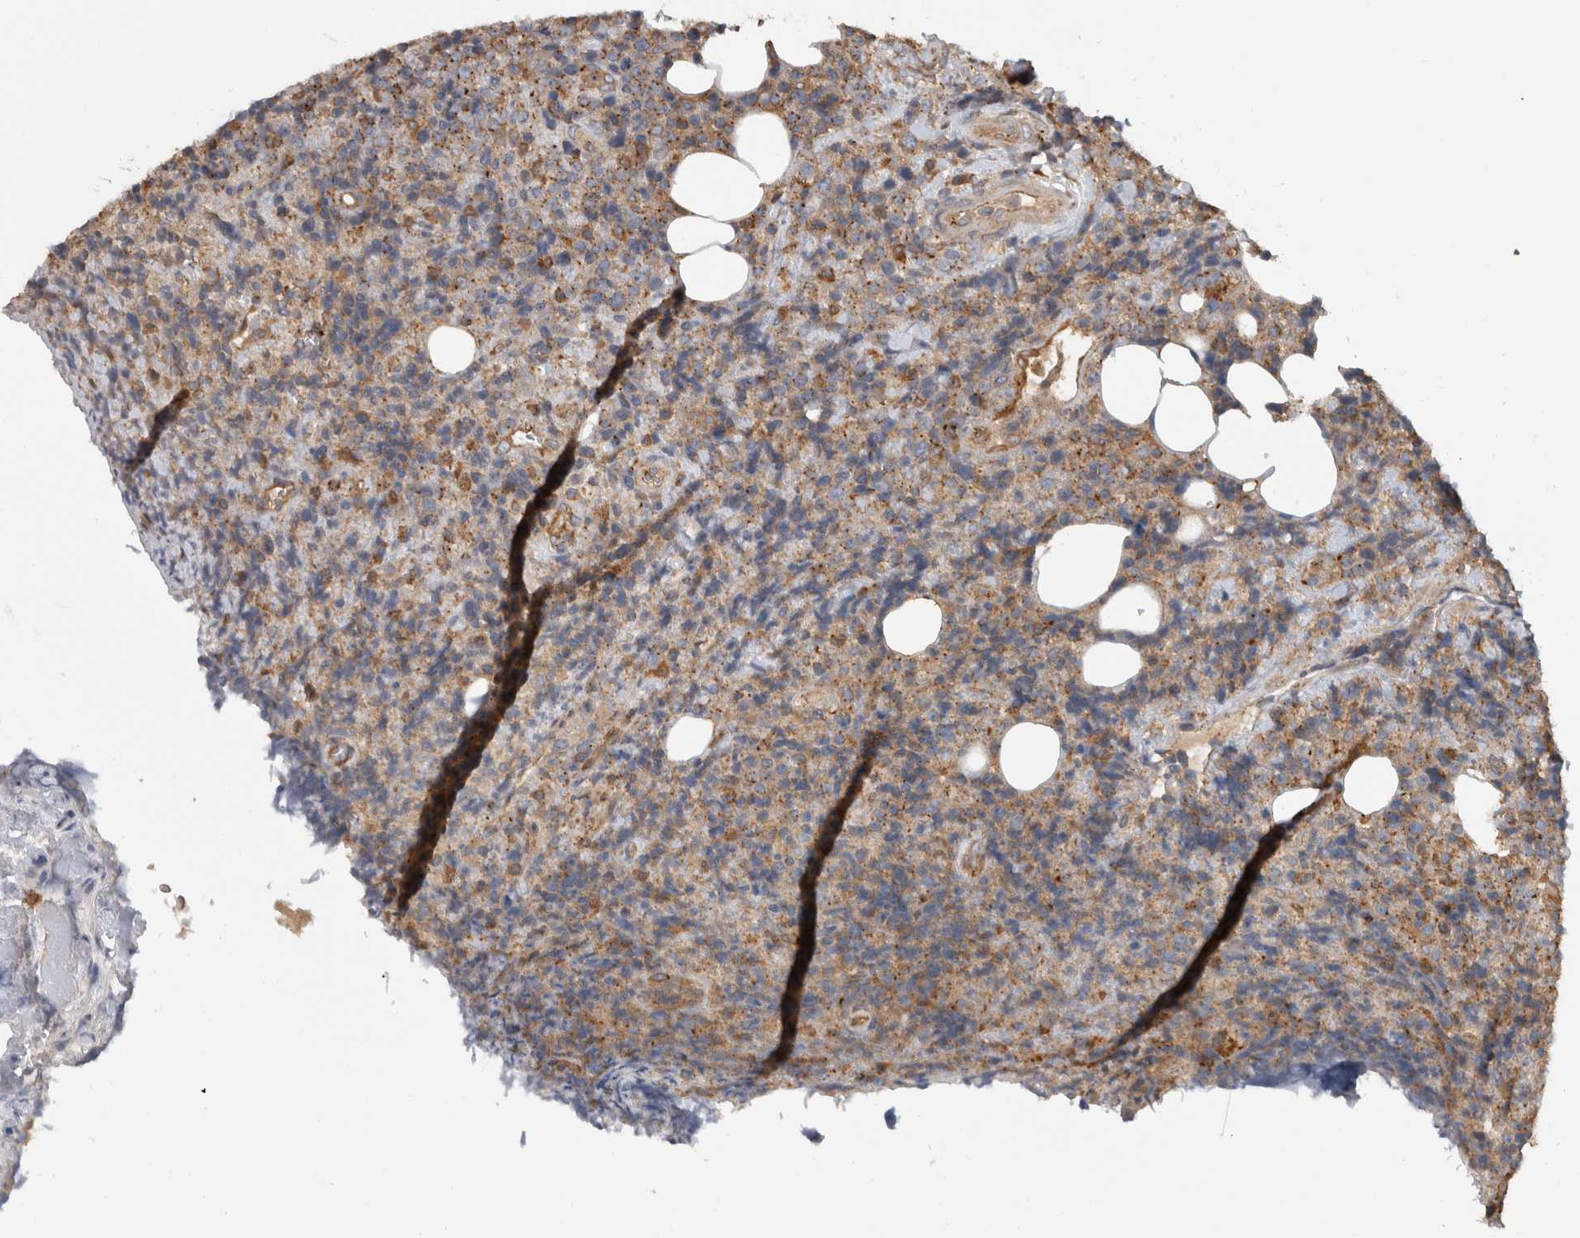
{"staining": {"intensity": "weak", "quantity": ">75%", "location": "cytoplasmic/membranous"}, "tissue": "lymphoma", "cell_type": "Tumor cells", "image_type": "cancer", "snomed": [{"axis": "morphology", "description": "Malignant lymphoma, non-Hodgkin's type, High grade"}, {"axis": "topography", "description": "Lymph node"}], "caption": "Immunohistochemical staining of high-grade malignant lymphoma, non-Hodgkin's type exhibits low levels of weak cytoplasmic/membranous staining in about >75% of tumor cells.", "gene": "TARBP1", "patient": {"sex": "male", "age": 13}}